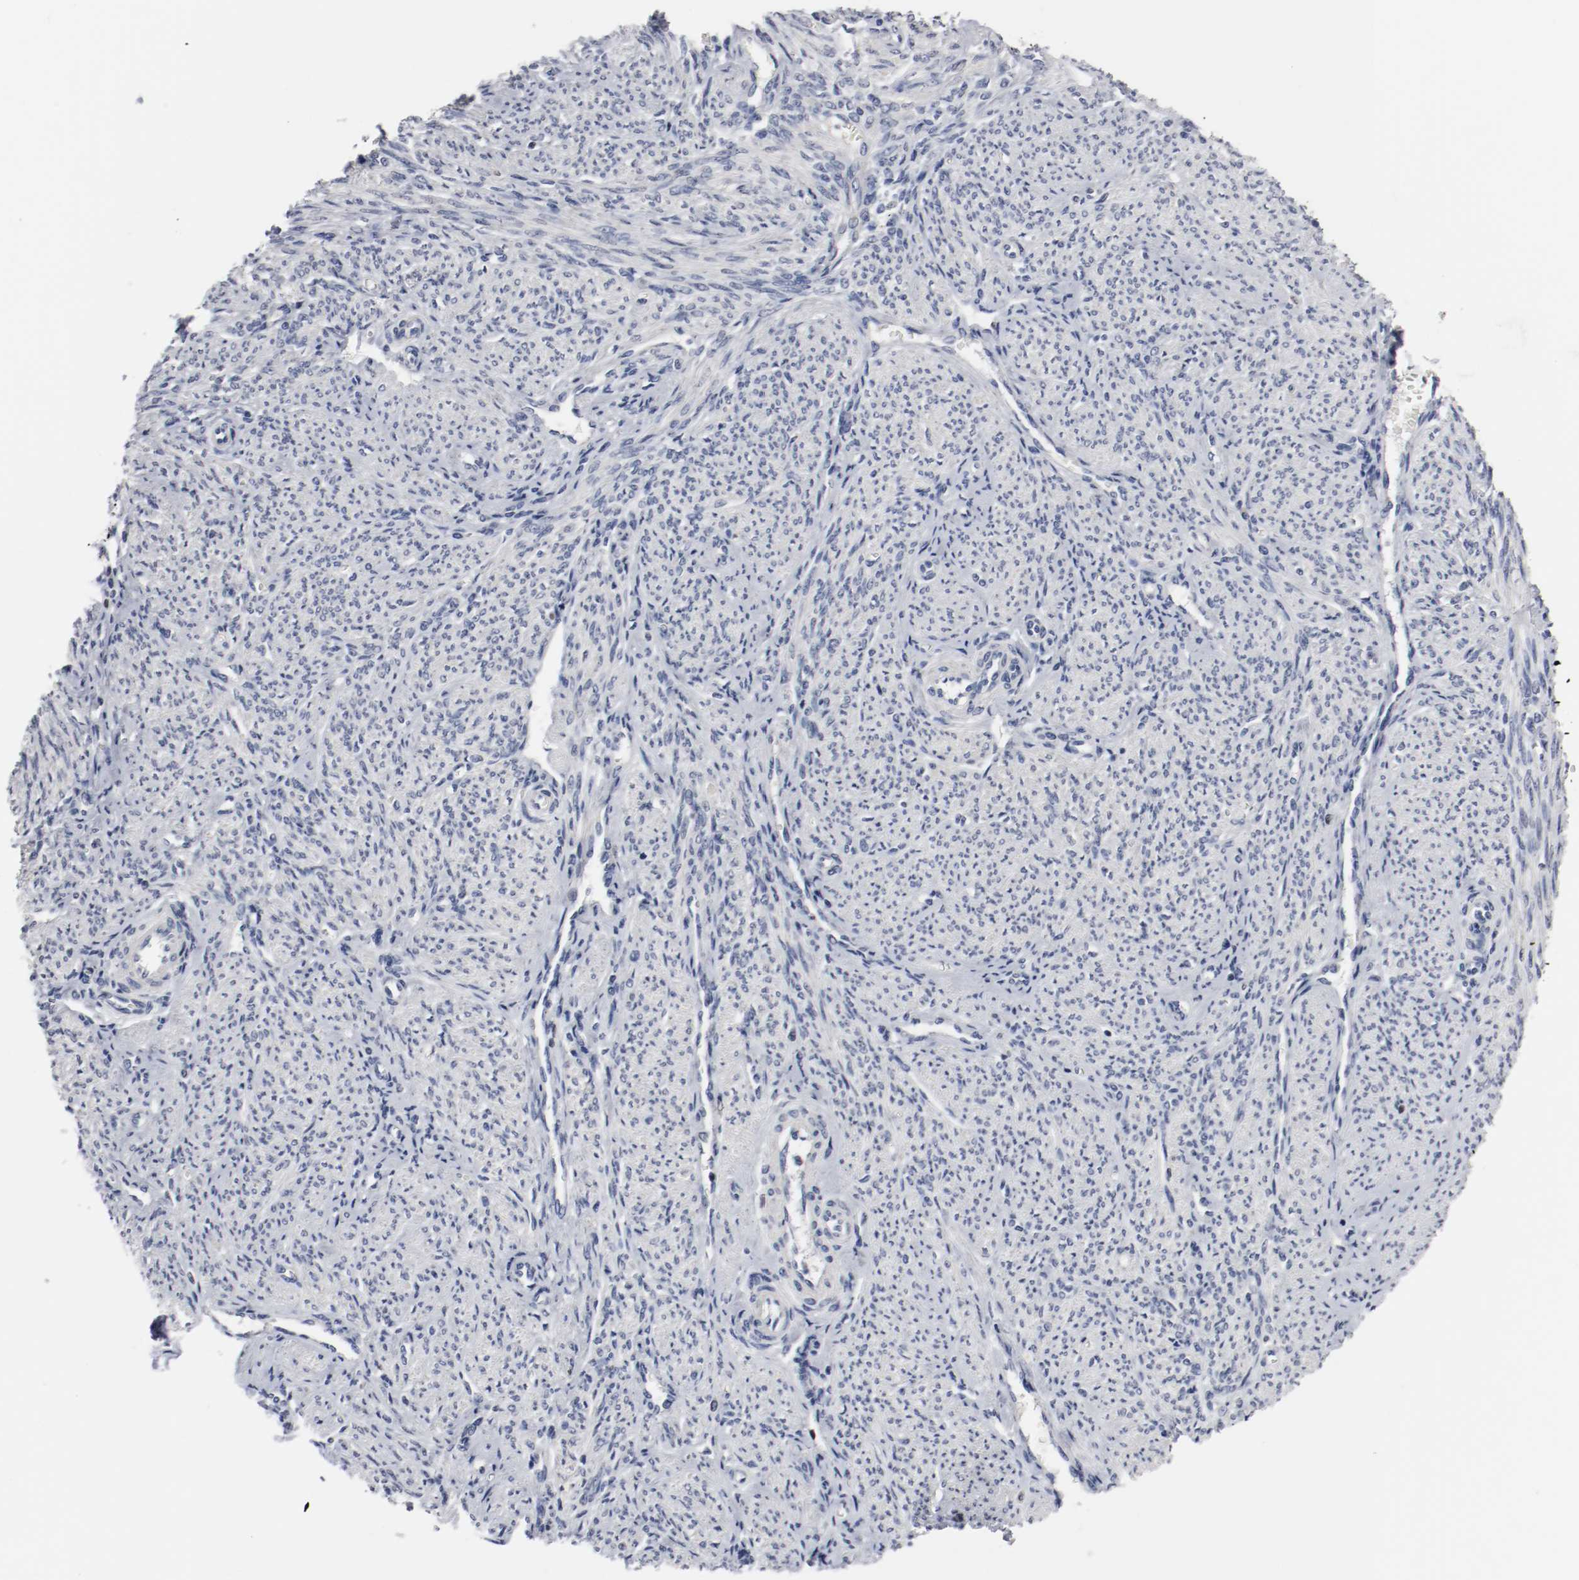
{"staining": {"intensity": "weak", "quantity": "25%-75%", "location": "cytoplasmic/membranous"}, "tissue": "smooth muscle", "cell_type": "Smooth muscle cells", "image_type": "normal", "snomed": [{"axis": "morphology", "description": "Normal tissue, NOS"}, {"axis": "topography", "description": "Smooth muscle"}], "caption": "This micrograph reveals immunohistochemistry staining of normal smooth muscle, with low weak cytoplasmic/membranous staining in about 25%-75% of smooth muscle cells.", "gene": "MCM6", "patient": {"sex": "female", "age": 65}}